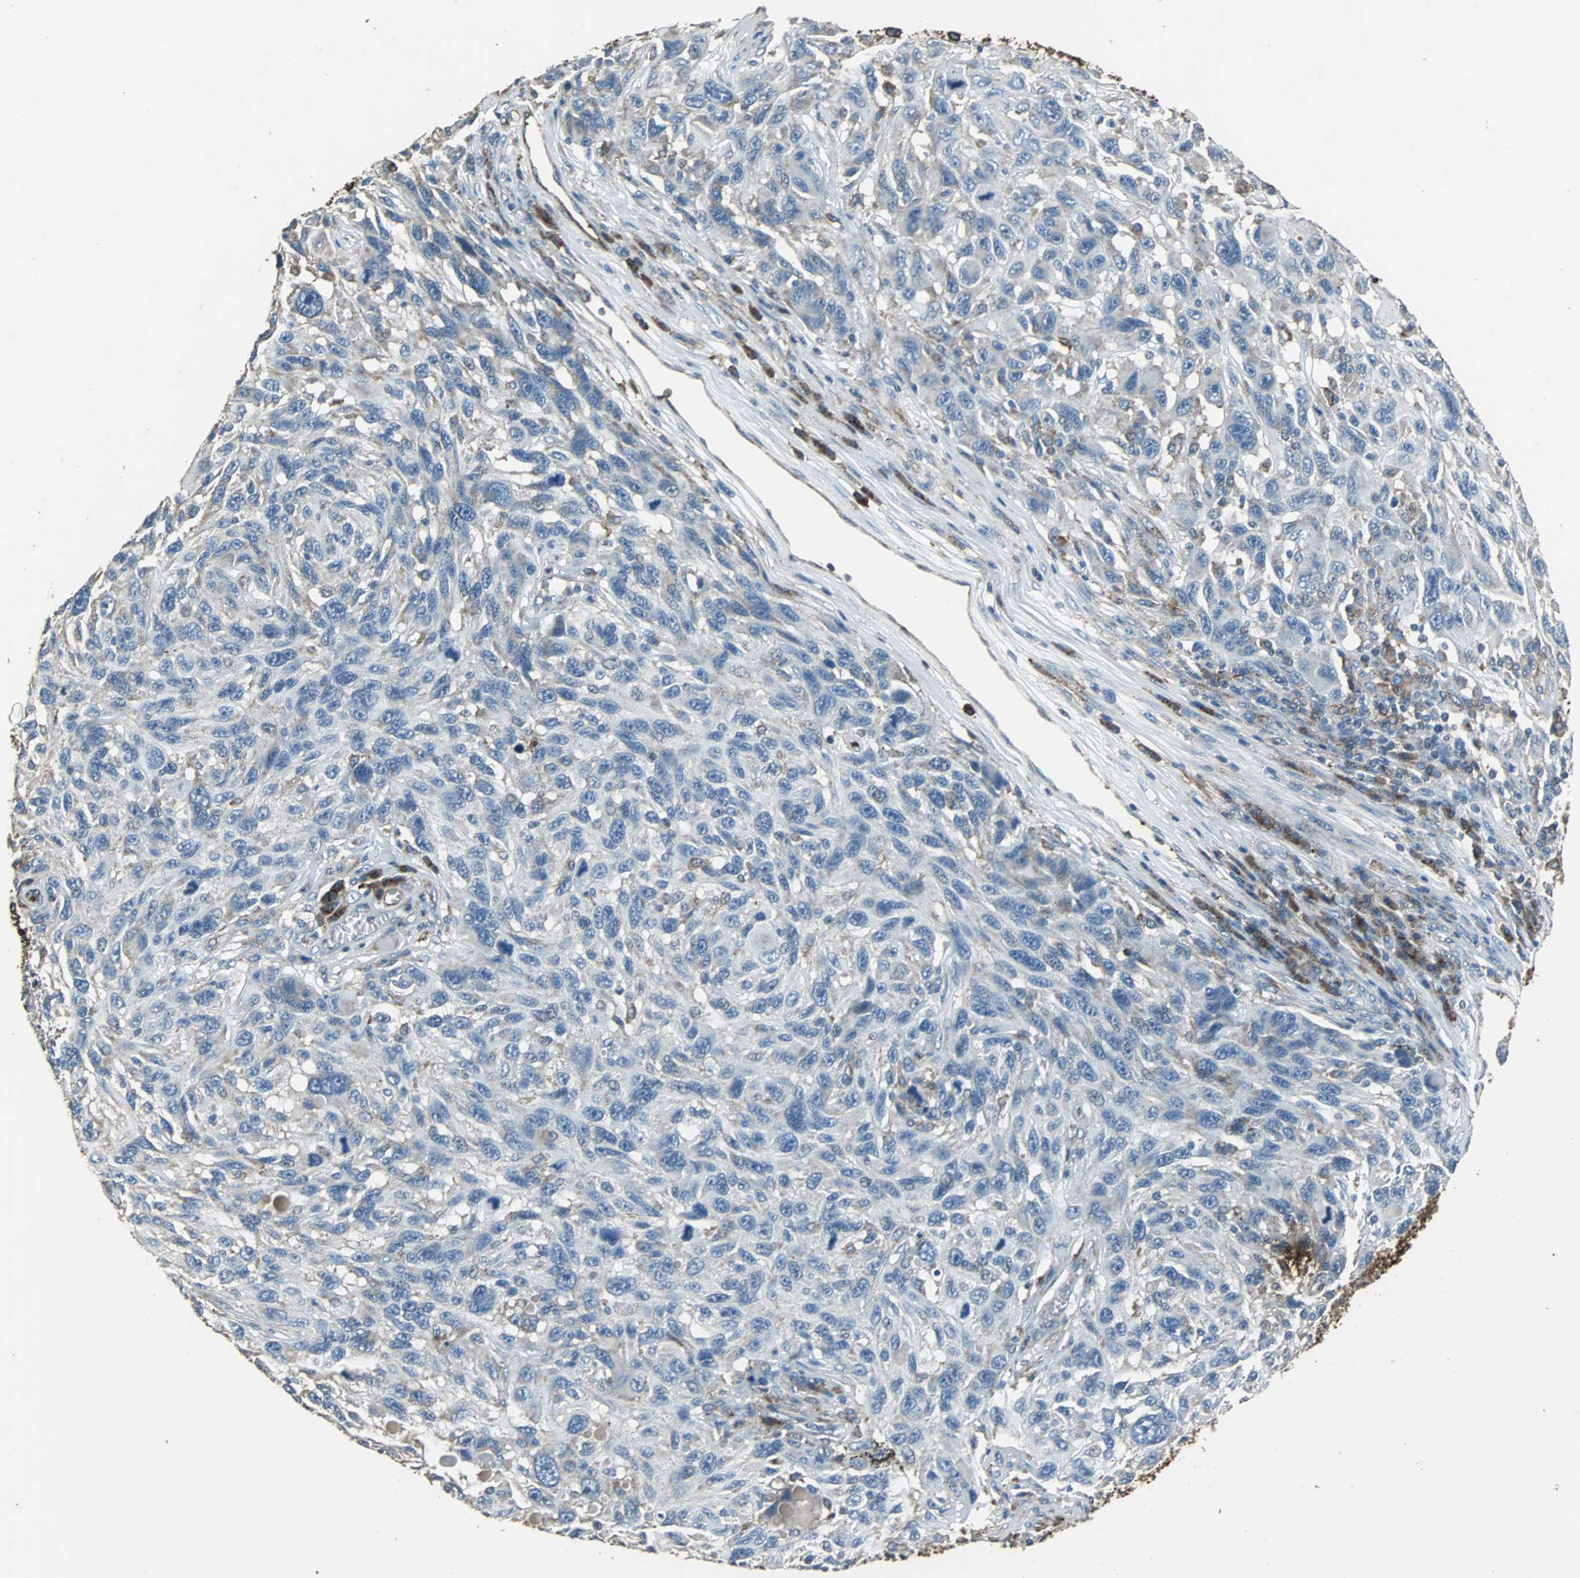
{"staining": {"intensity": "negative", "quantity": "none", "location": "none"}, "tissue": "melanoma", "cell_type": "Tumor cells", "image_type": "cancer", "snomed": [{"axis": "morphology", "description": "Malignant melanoma, NOS"}, {"axis": "topography", "description": "Skin"}], "caption": "Histopathology image shows no significant protein positivity in tumor cells of melanoma.", "gene": "F11R", "patient": {"sex": "male", "age": 53}}